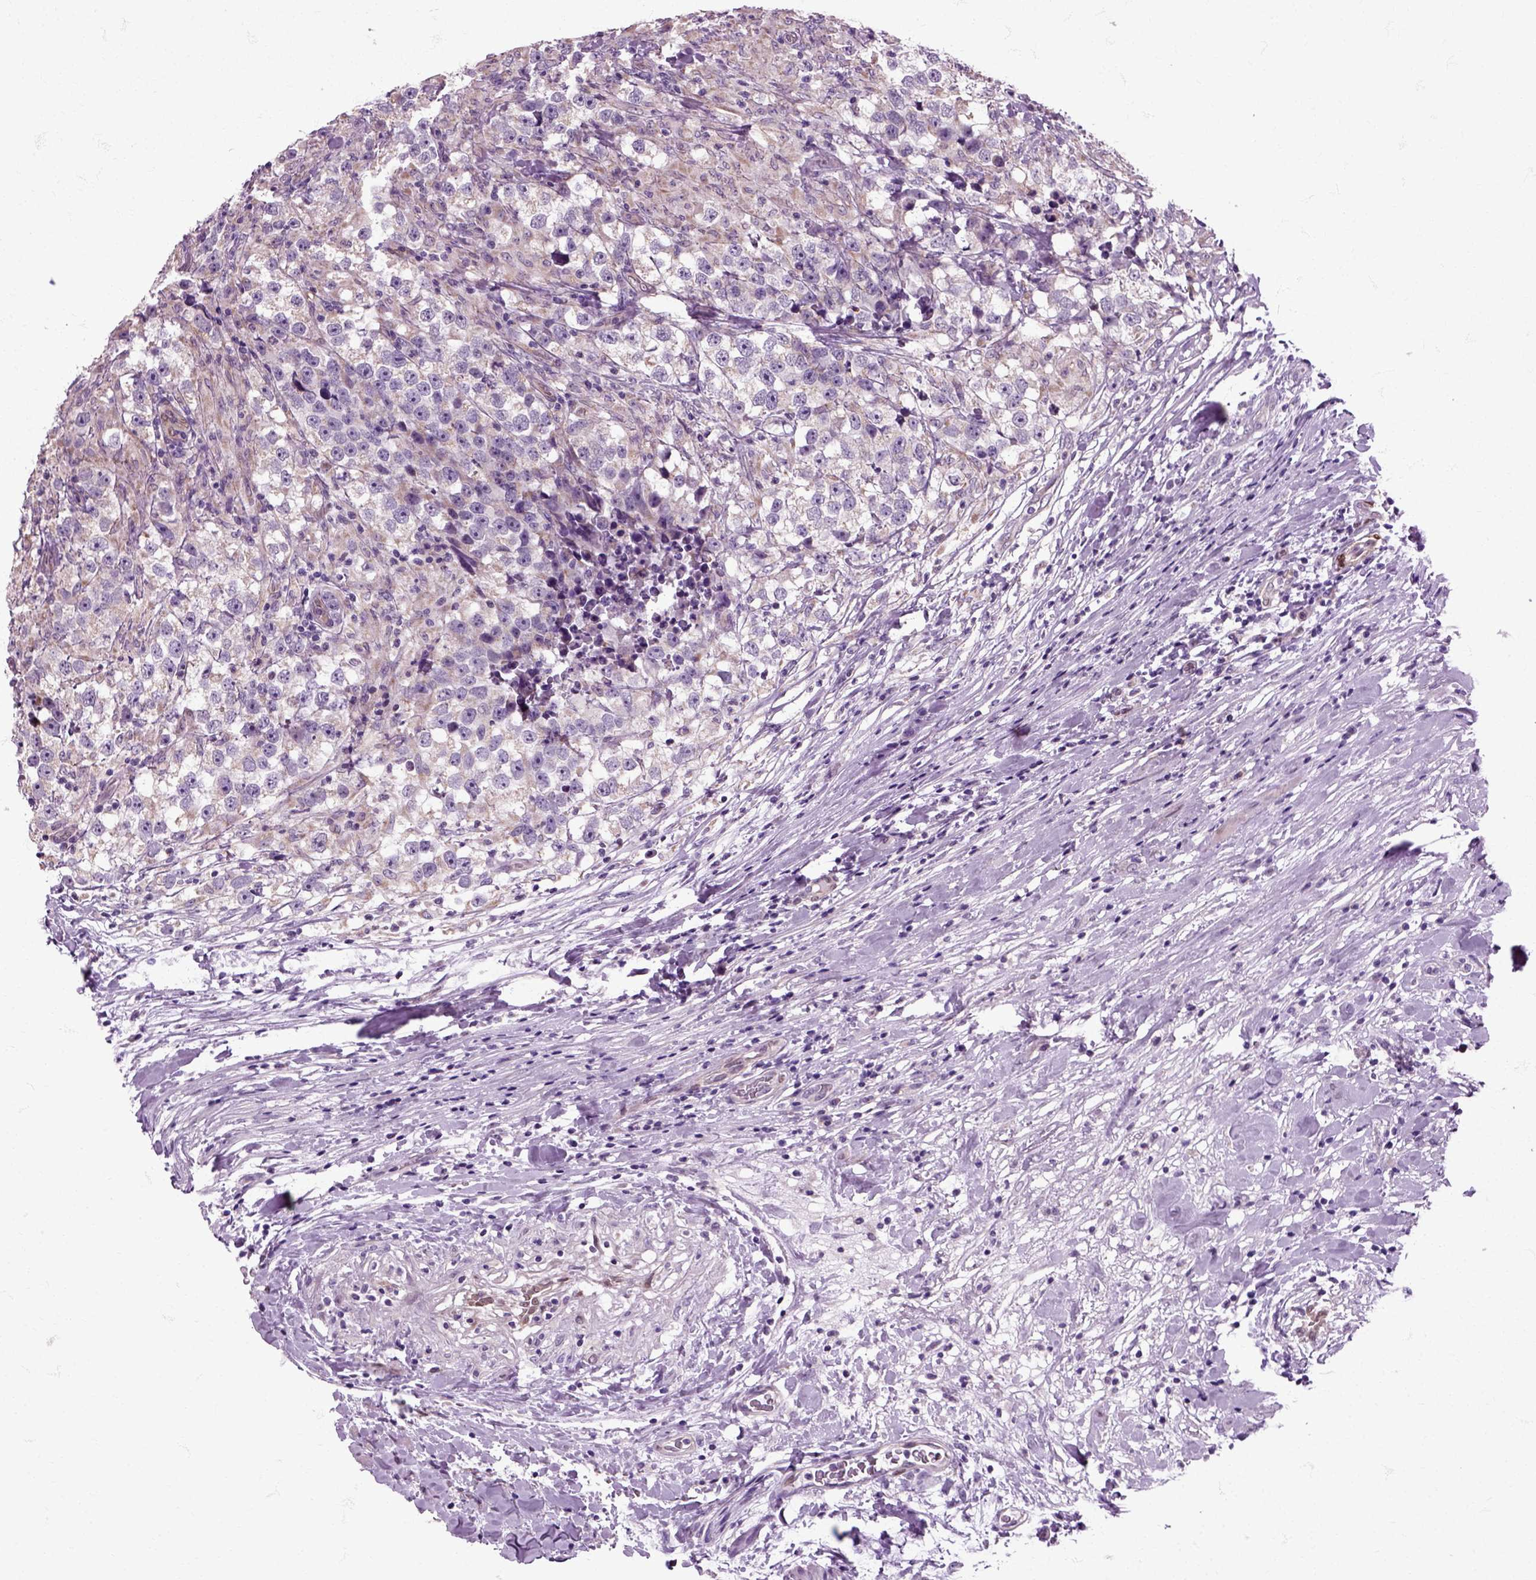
{"staining": {"intensity": "weak", "quantity": "25%-75%", "location": "cytoplasmic/membranous"}, "tissue": "testis cancer", "cell_type": "Tumor cells", "image_type": "cancer", "snomed": [{"axis": "morphology", "description": "Seminoma, NOS"}, {"axis": "topography", "description": "Testis"}], "caption": "Immunohistochemistry (DAB) staining of human testis cancer (seminoma) shows weak cytoplasmic/membranous protein staining in approximately 25%-75% of tumor cells.", "gene": "HSPA2", "patient": {"sex": "male", "age": 46}}